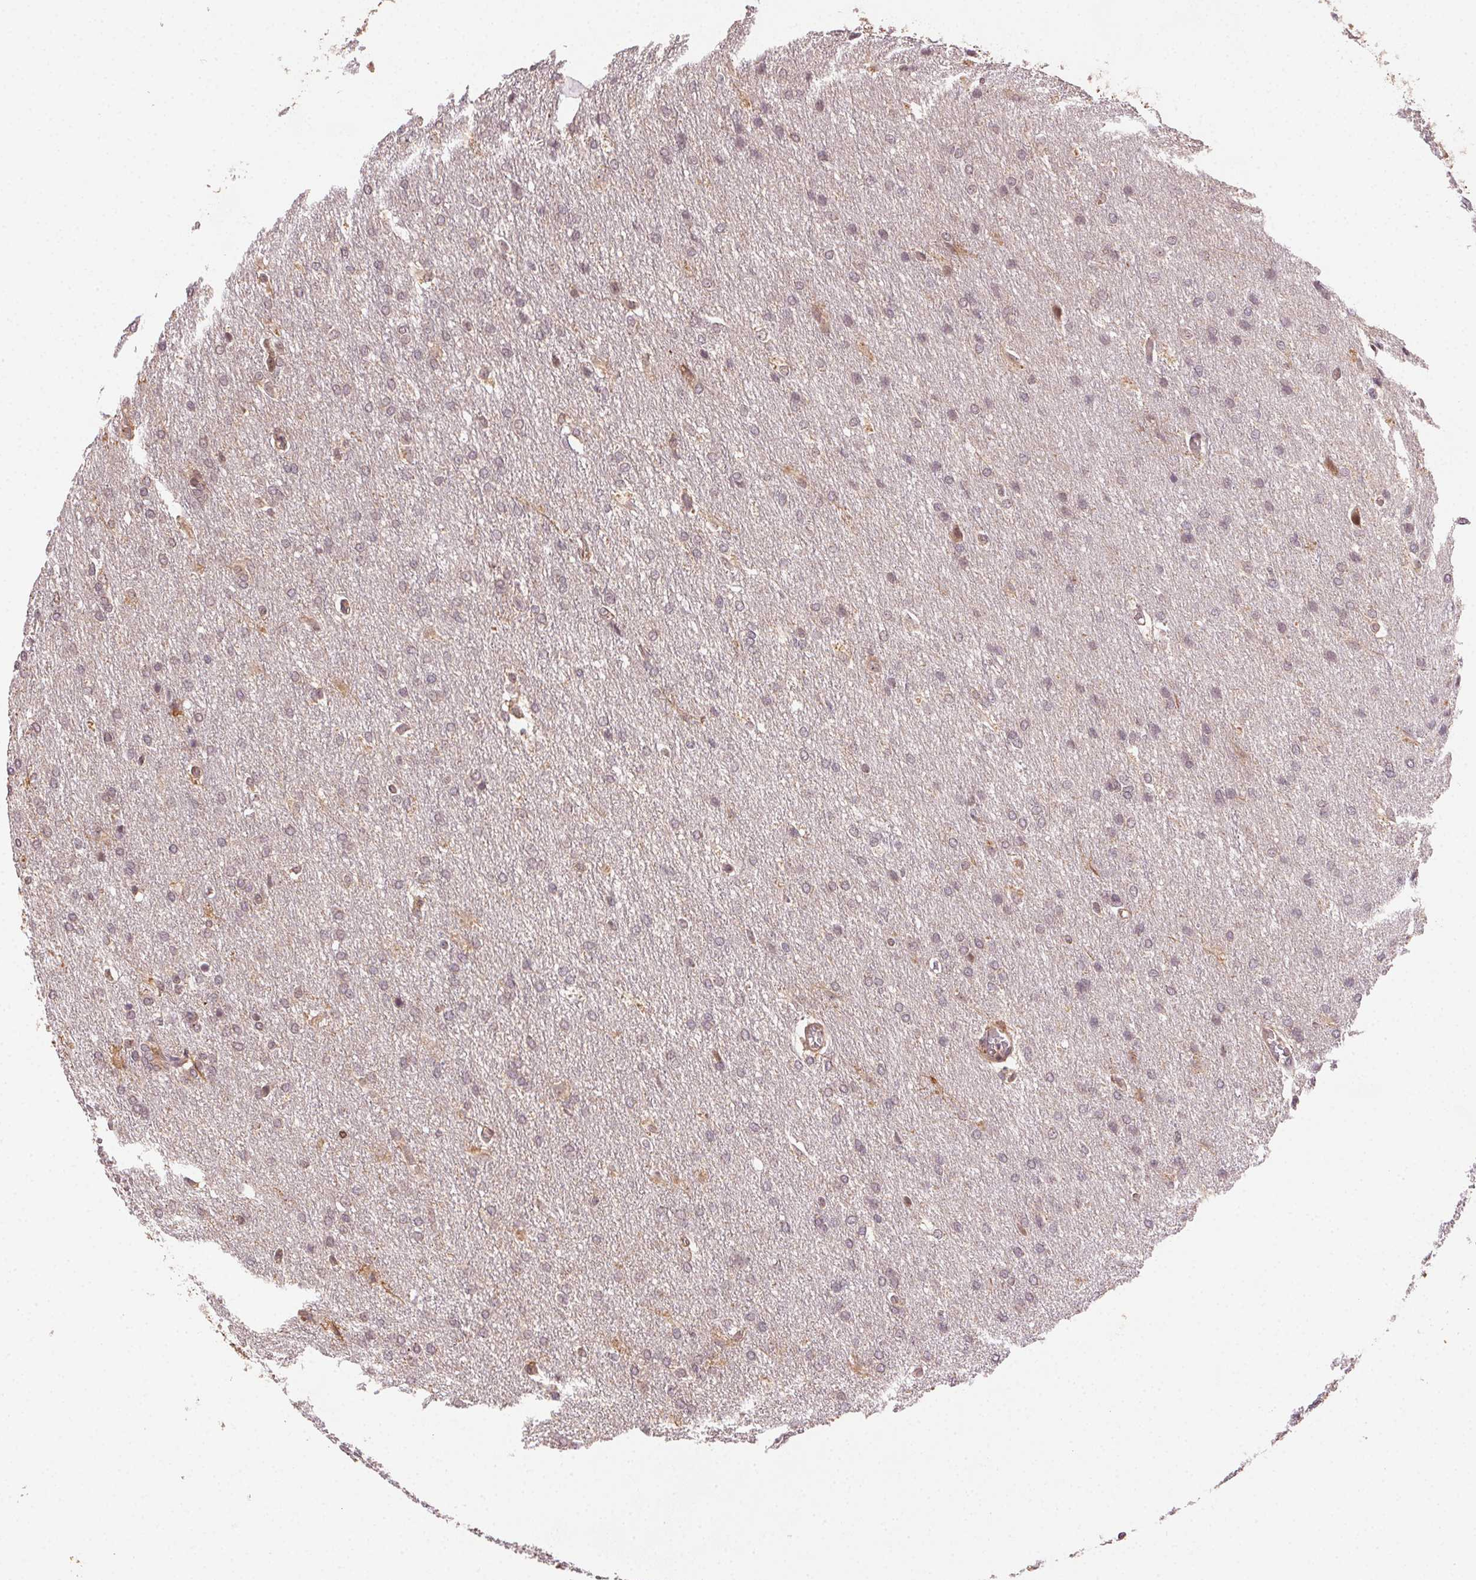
{"staining": {"intensity": "moderate", "quantity": "25%-75%", "location": "cytoplasmic/membranous"}, "tissue": "glioma", "cell_type": "Tumor cells", "image_type": "cancer", "snomed": [{"axis": "morphology", "description": "Glioma, malignant, High grade"}, {"axis": "topography", "description": "Brain"}], "caption": "Protein staining by immunohistochemistry shows moderate cytoplasmic/membranous expression in approximately 25%-75% of tumor cells in malignant high-grade glioma.", "gene": "KLHL15", "patient": {"sex": "male", "age": 68}}